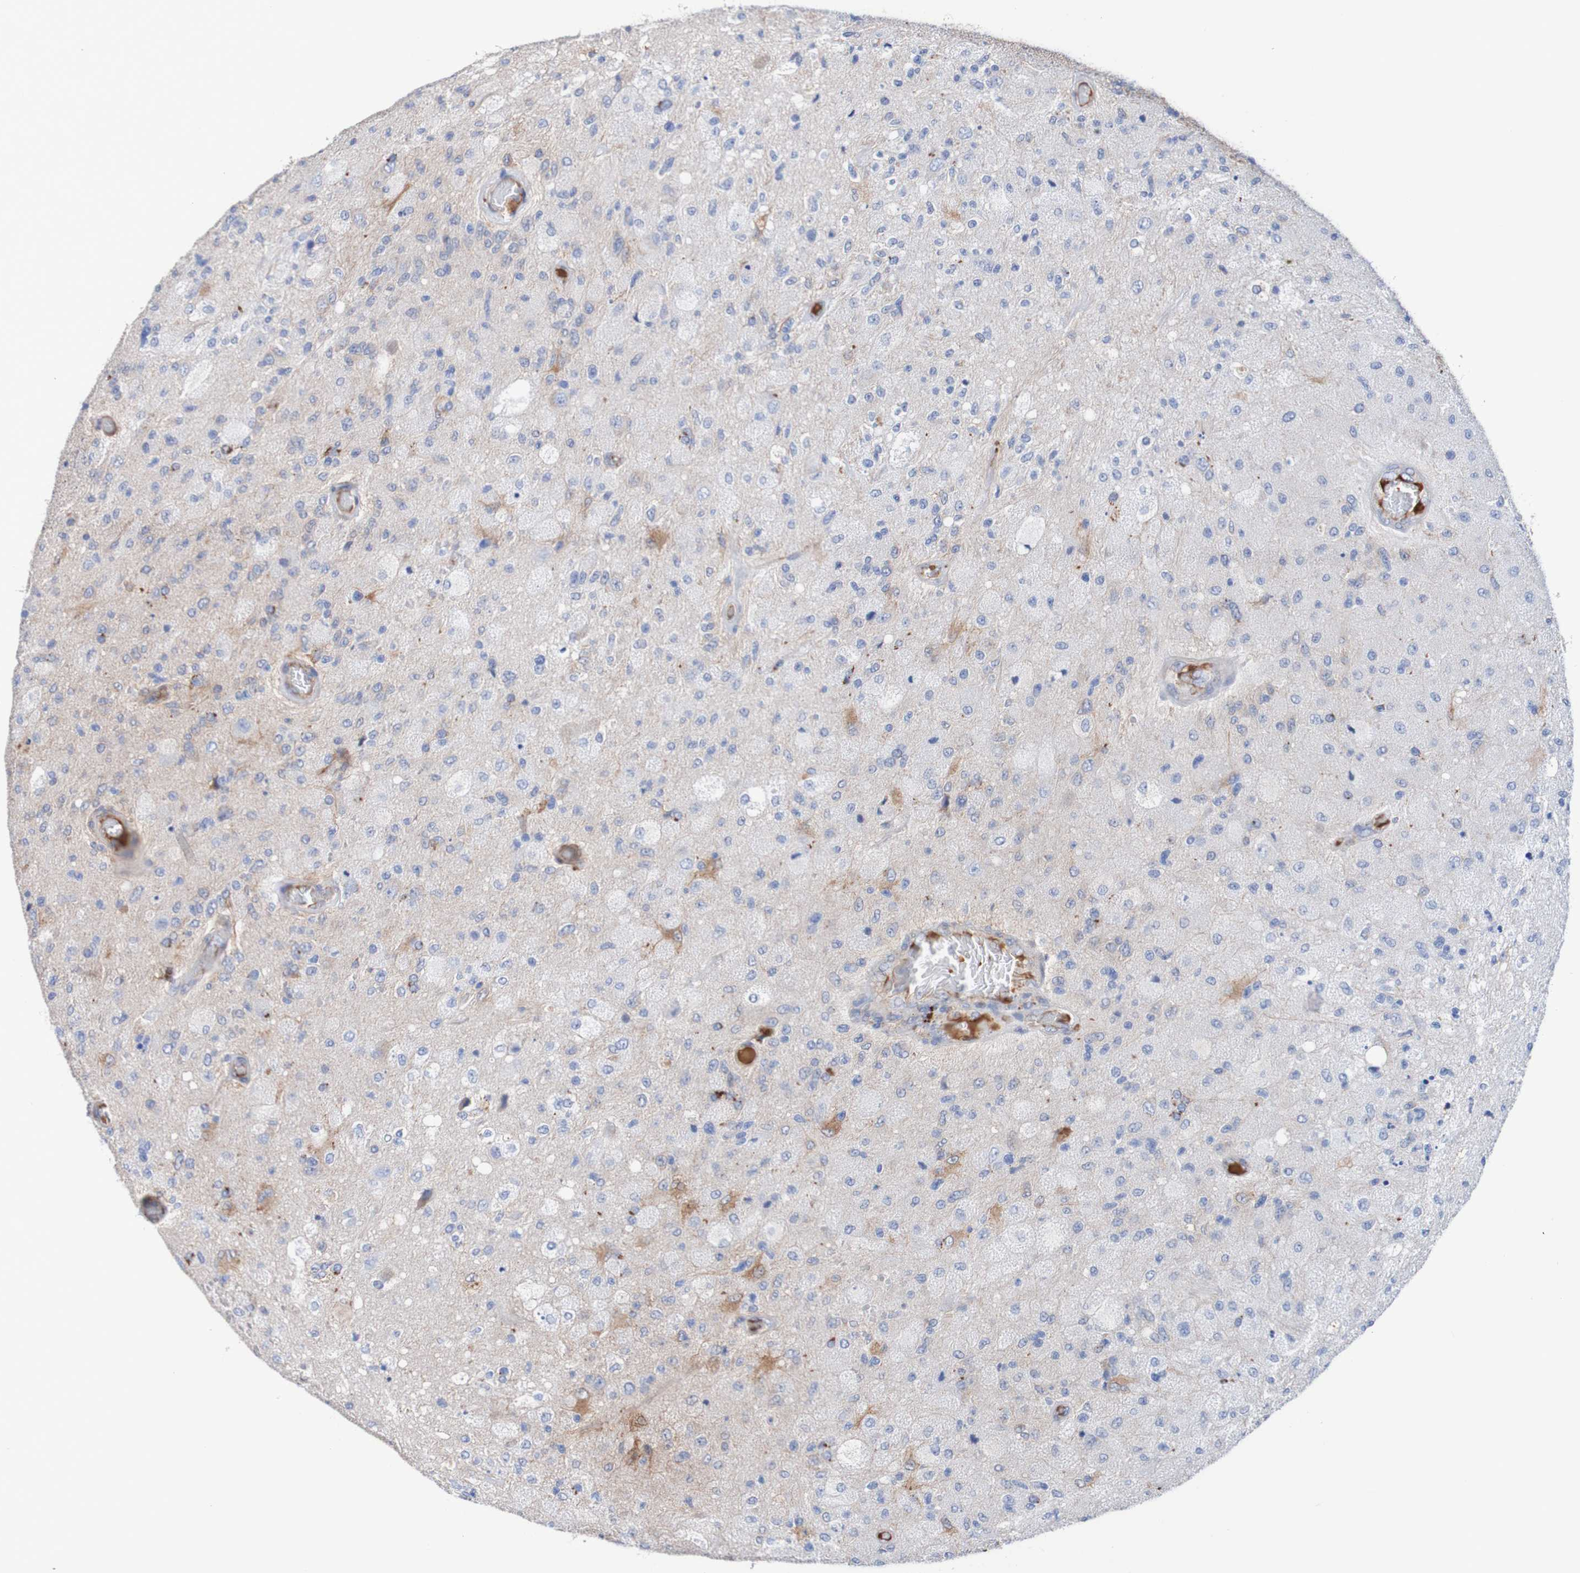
{"staining": {"intensity": "negative", "quantity": "none", "location": "none"}, "tissue": "glioma", "cell_type": "Tumor cells", "image_type": "cancer", "snomed": [{"axis": "morphology", "description": "Normal tissue, NOS"}, {"axis": "morphology", "description": "Glioma, malignant, High grade"}, {"axis": "topography", "description": "Cerebral cortex"}], "caption": "Glioma was stained to show a protein in brown. There is no significant expression in tumor cells.", "gene": "RIGI", "patient": {"sex": "male", "age": 77}}